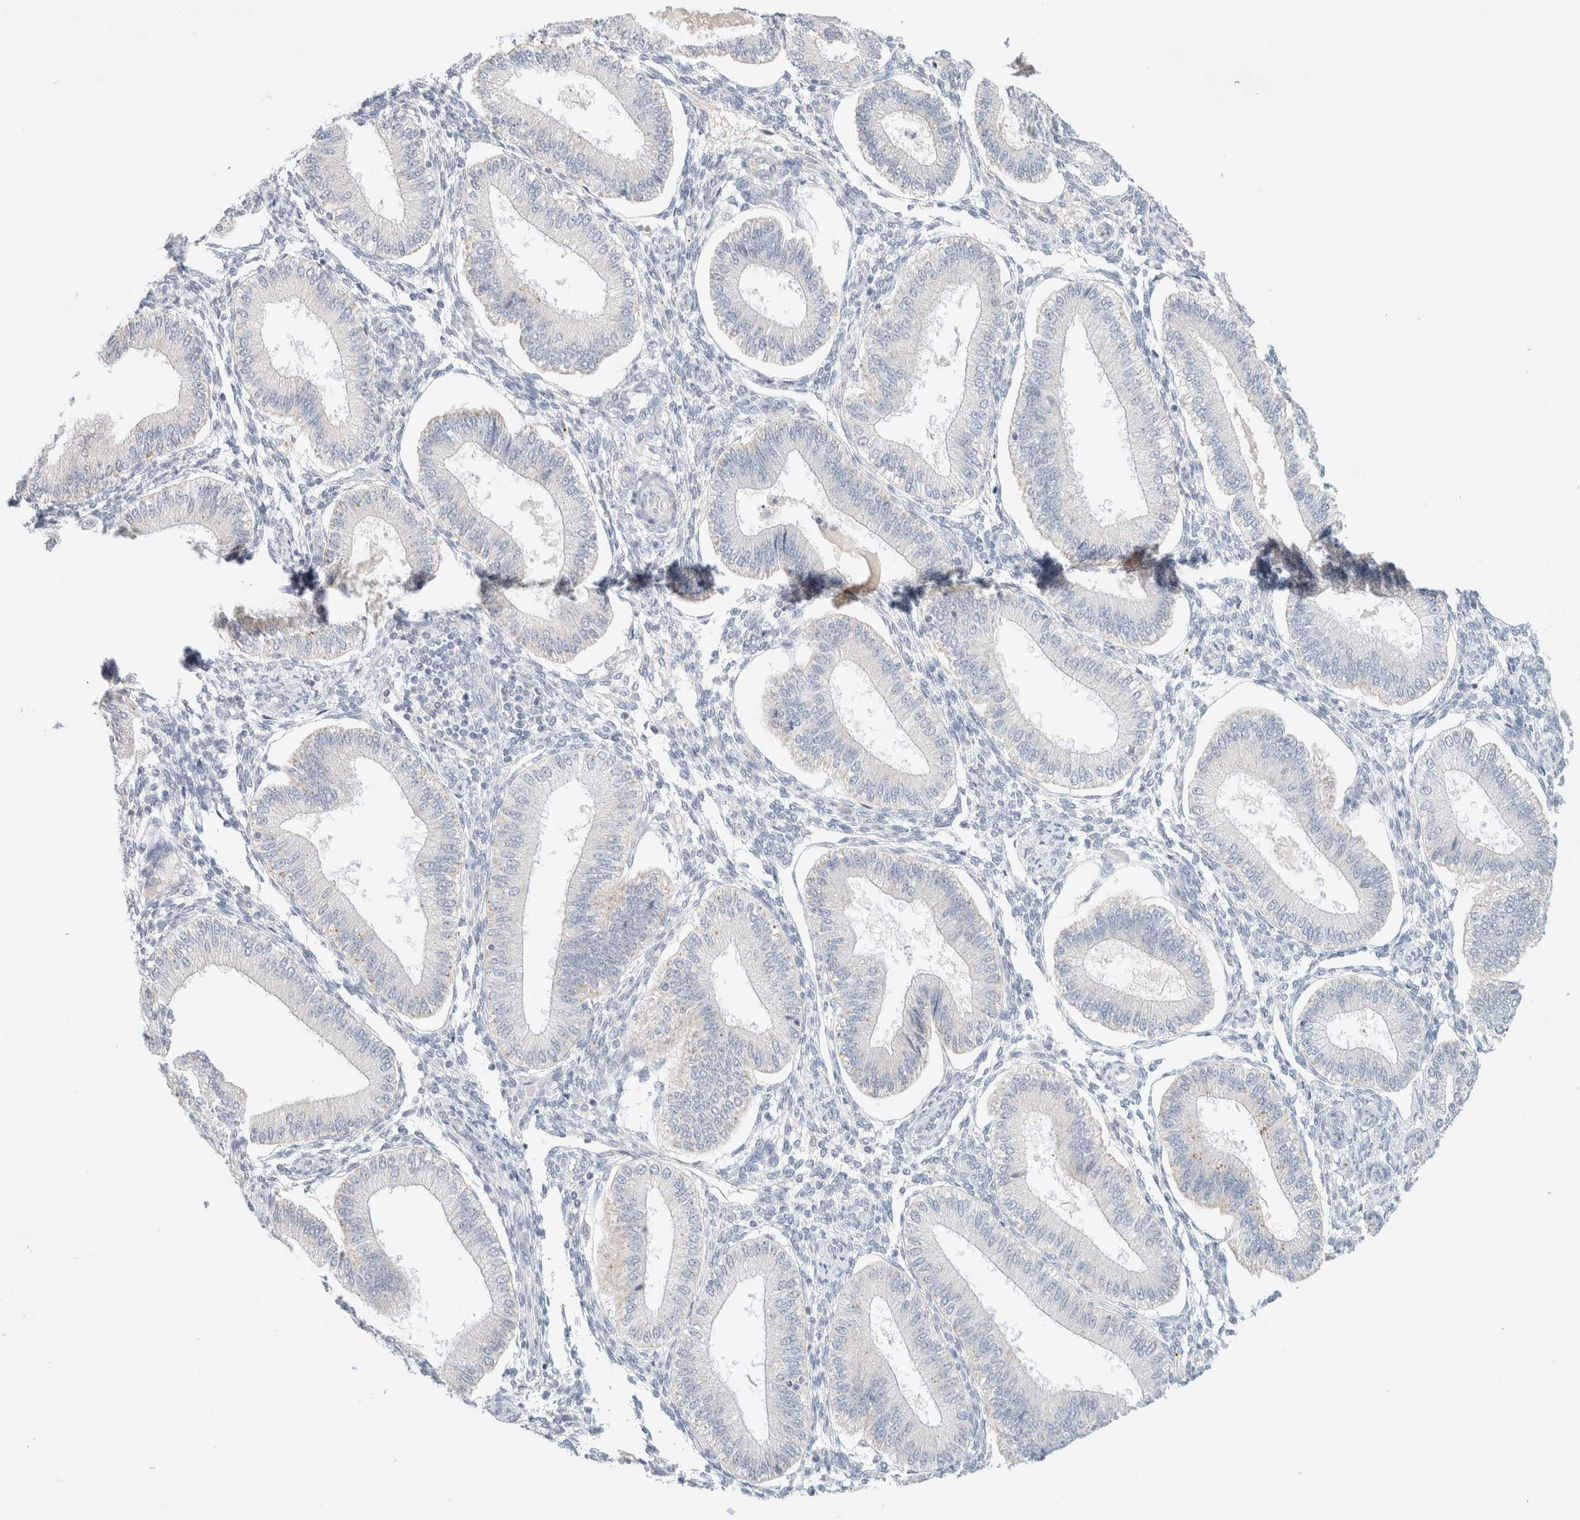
{"staining": {"intensity": "negative", "quantity": "none", "location": "none"}, "tissue": "endometrium", "cell_type": "Cells in endometrial stroma", "image_type": "normal", "snomed": [{"axis": "morphology", "description": "Normal tissue, NOS"}, {"axis": "topography", "description": "Endometrium"}], "caption": "This is a image of immunohistochemistry (IHC) staining of unremarkable endometrium, which shows no staining in cells in endometrial stroma.", "gene": "HEXD", "patient": {"sex": "female", "age": 39}}